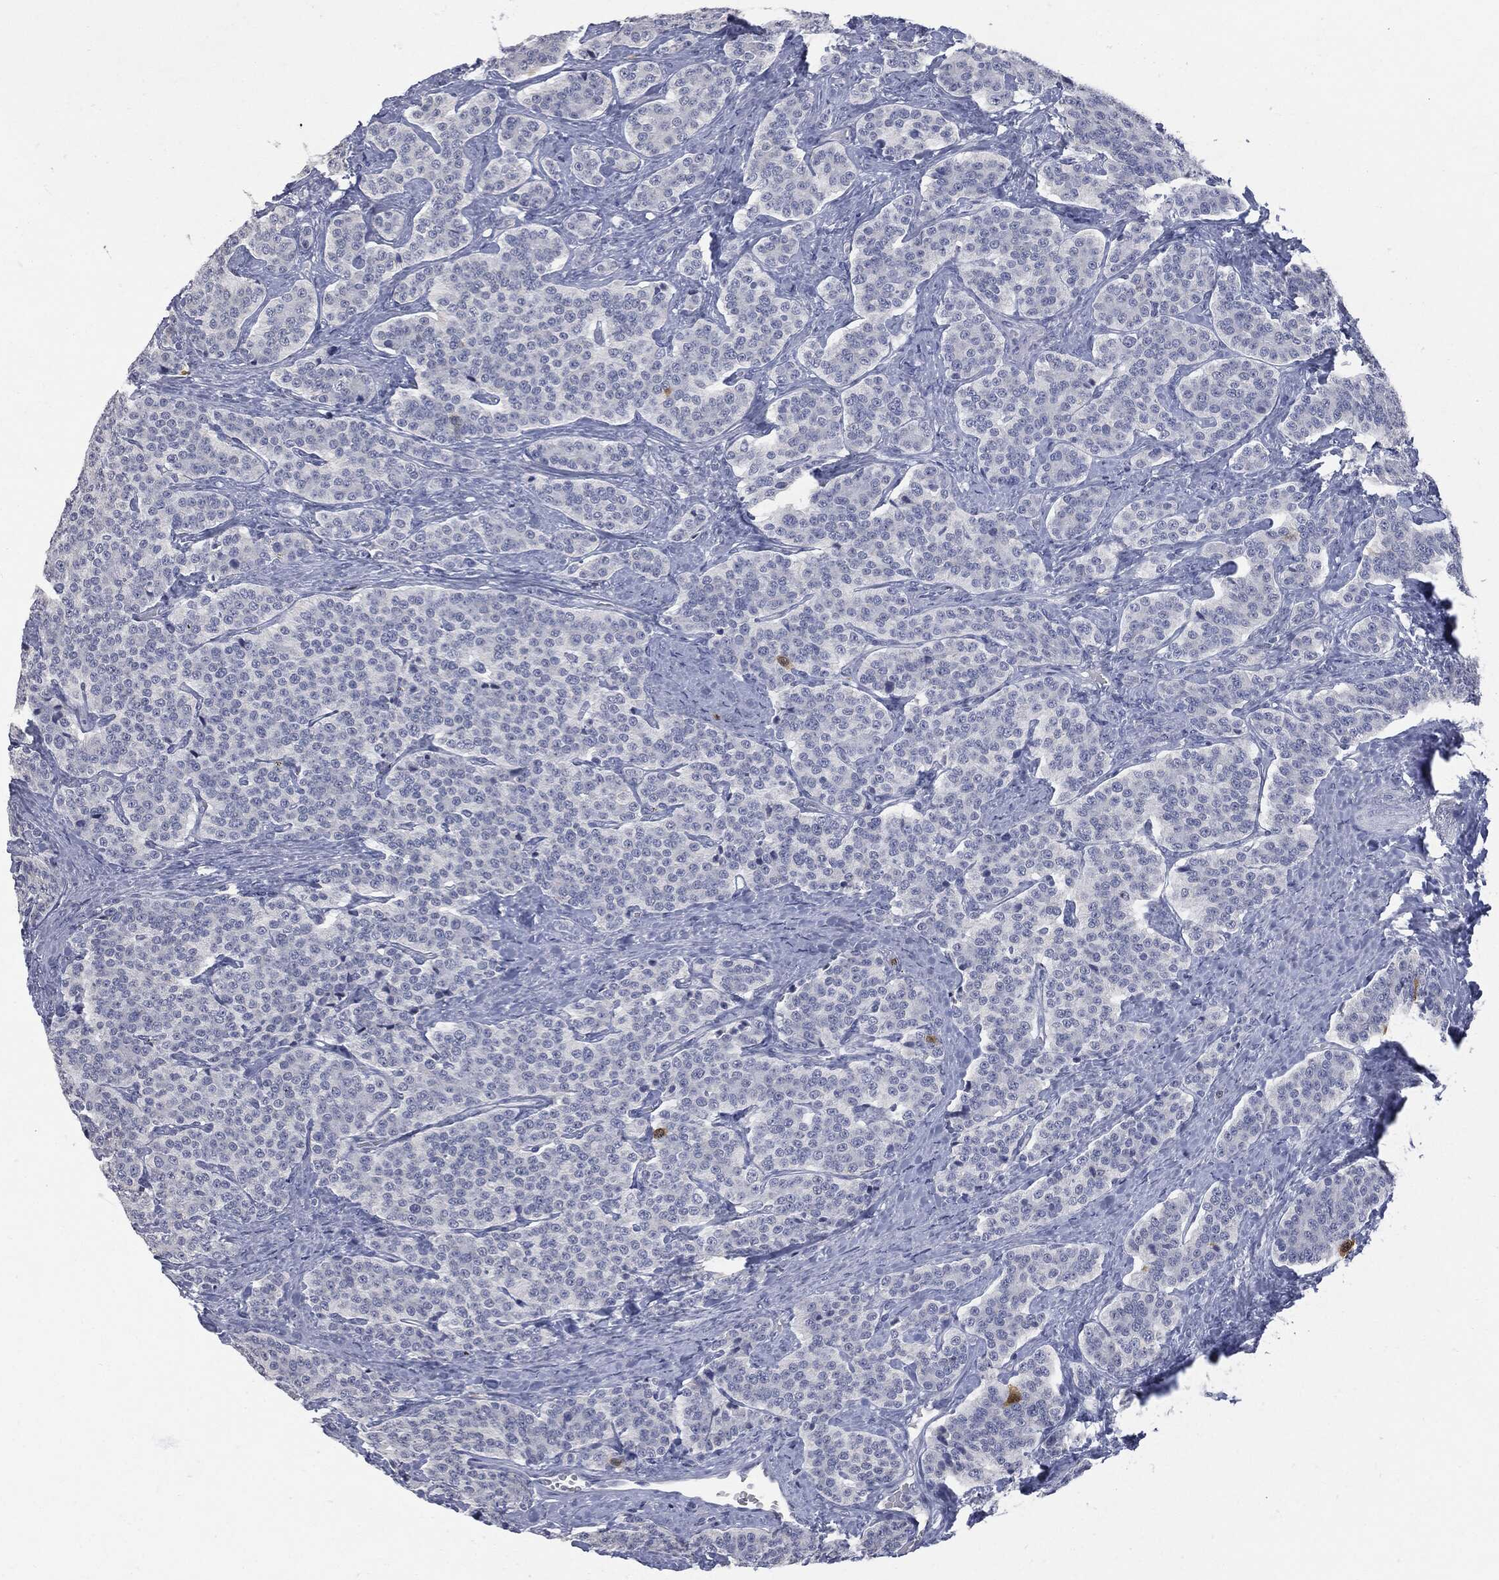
{"staining": {"intensity": "negative", "quantity": "none", "location": "none"}, "tissue": "carcinoid", "cell_type": "Tumor cells", "image_type": "cancer", "snomed": [{"axis": "morphology", "description": "Carcinoid, malignant, NOS"}, {"axis": "topography", "description": "Small intestine"}], "caption": "IHC micrograph of malignant carcinoid stained for a protein (brown), which displays no expression in tumor cells.", "gene": "UBE2C", "patient": {"sex": "female", "age": 58}}